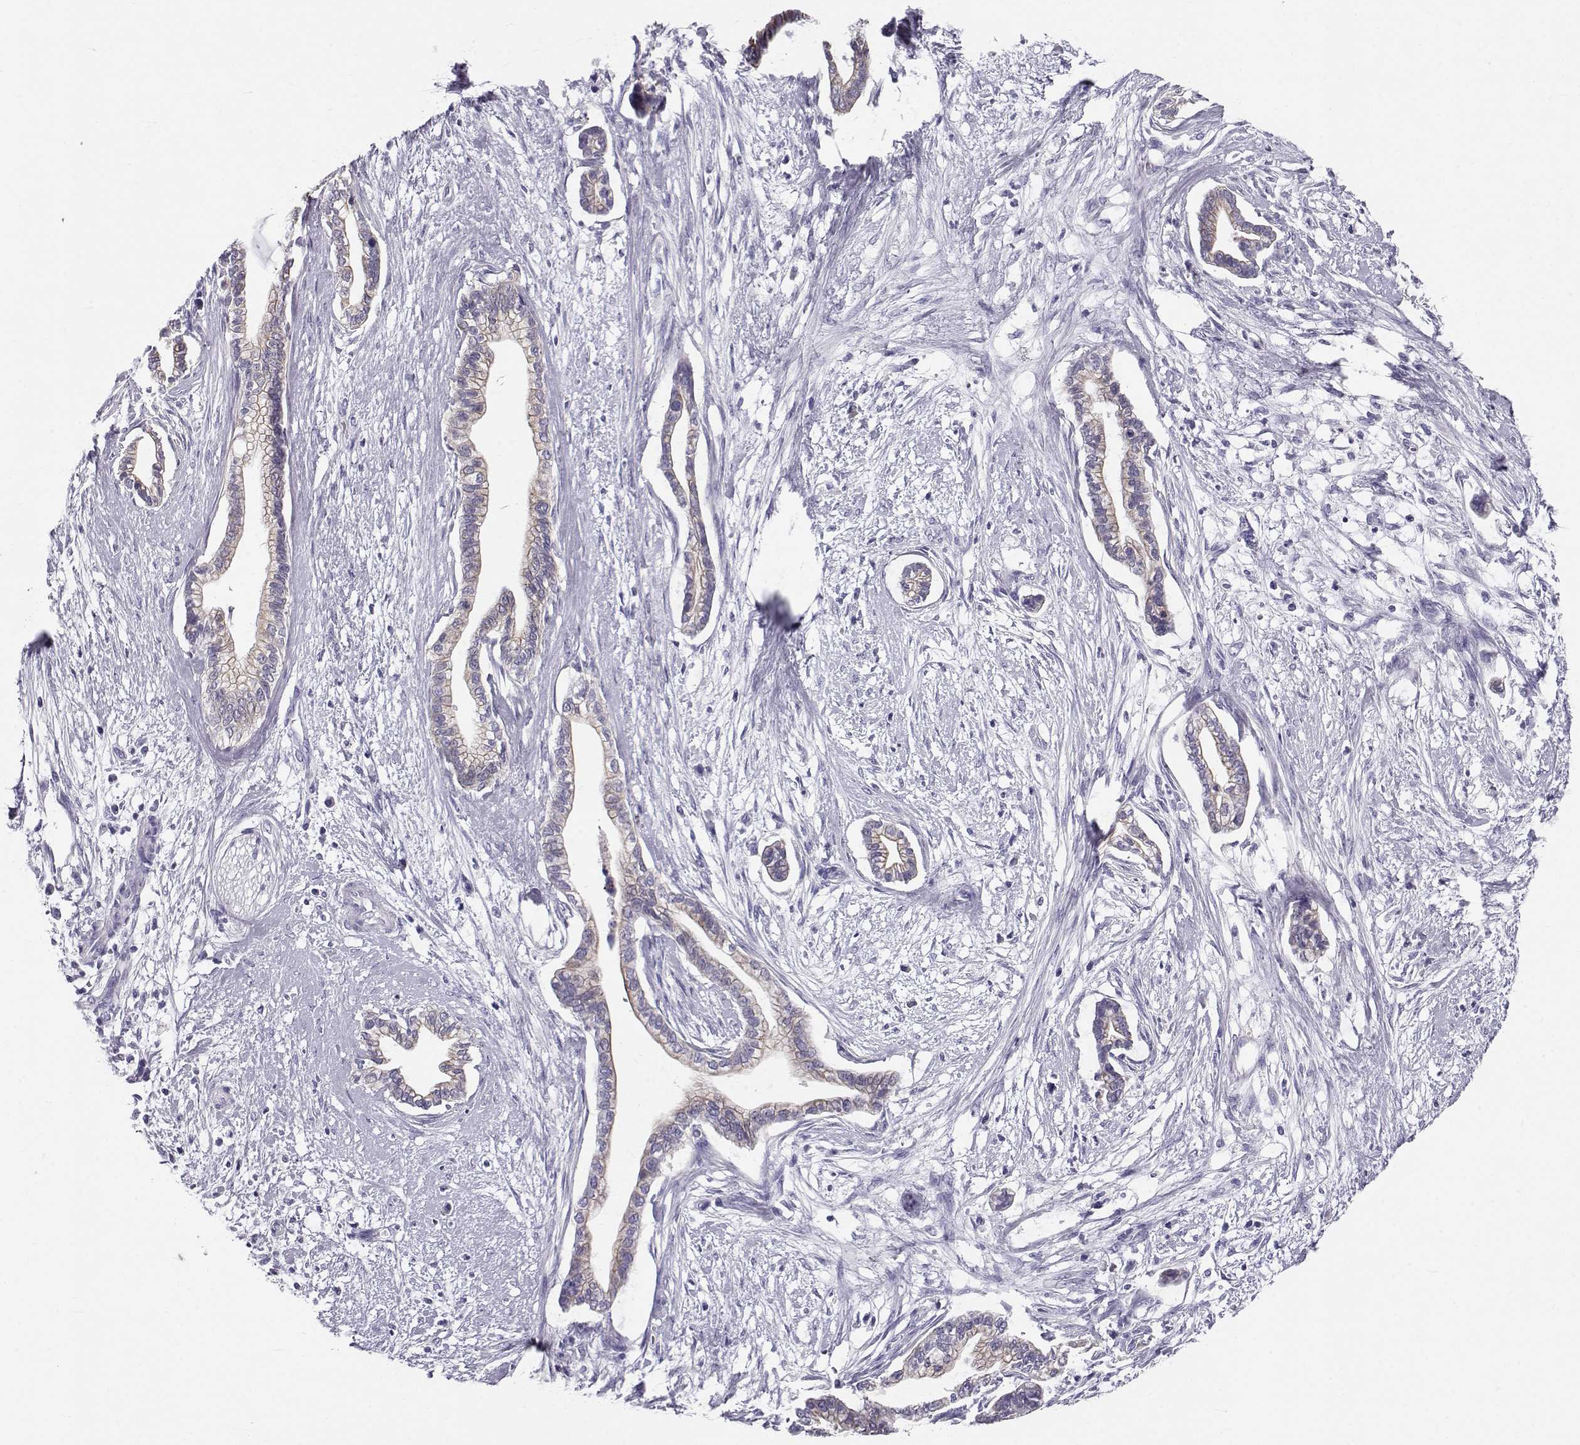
{"staining": {"intensity": "weak", "quantity": ">75%", "location": "cytoplasmic/membranous"}, "tissue": "cervical cancer", "cell_type": "Tumor cells", "image_type": "cancer", "snomed": [{"axis": "morphology", "description": "Adenocarcinoma, NOS"}, {"axis": "topography", "description": "Cervix"}], "caption": "IHC micrograph of neoplastic tissue: human adenocarcinoma (cervical) stained using IHC demonstrates low levels of weak protein expression localized specifically in the cytoplasmic/membranous of tumor cells, appearing as a cytoplasmic/membranous brown color.", "gene": "GPR26", "patient": {"sex": "female", "age": 62}}